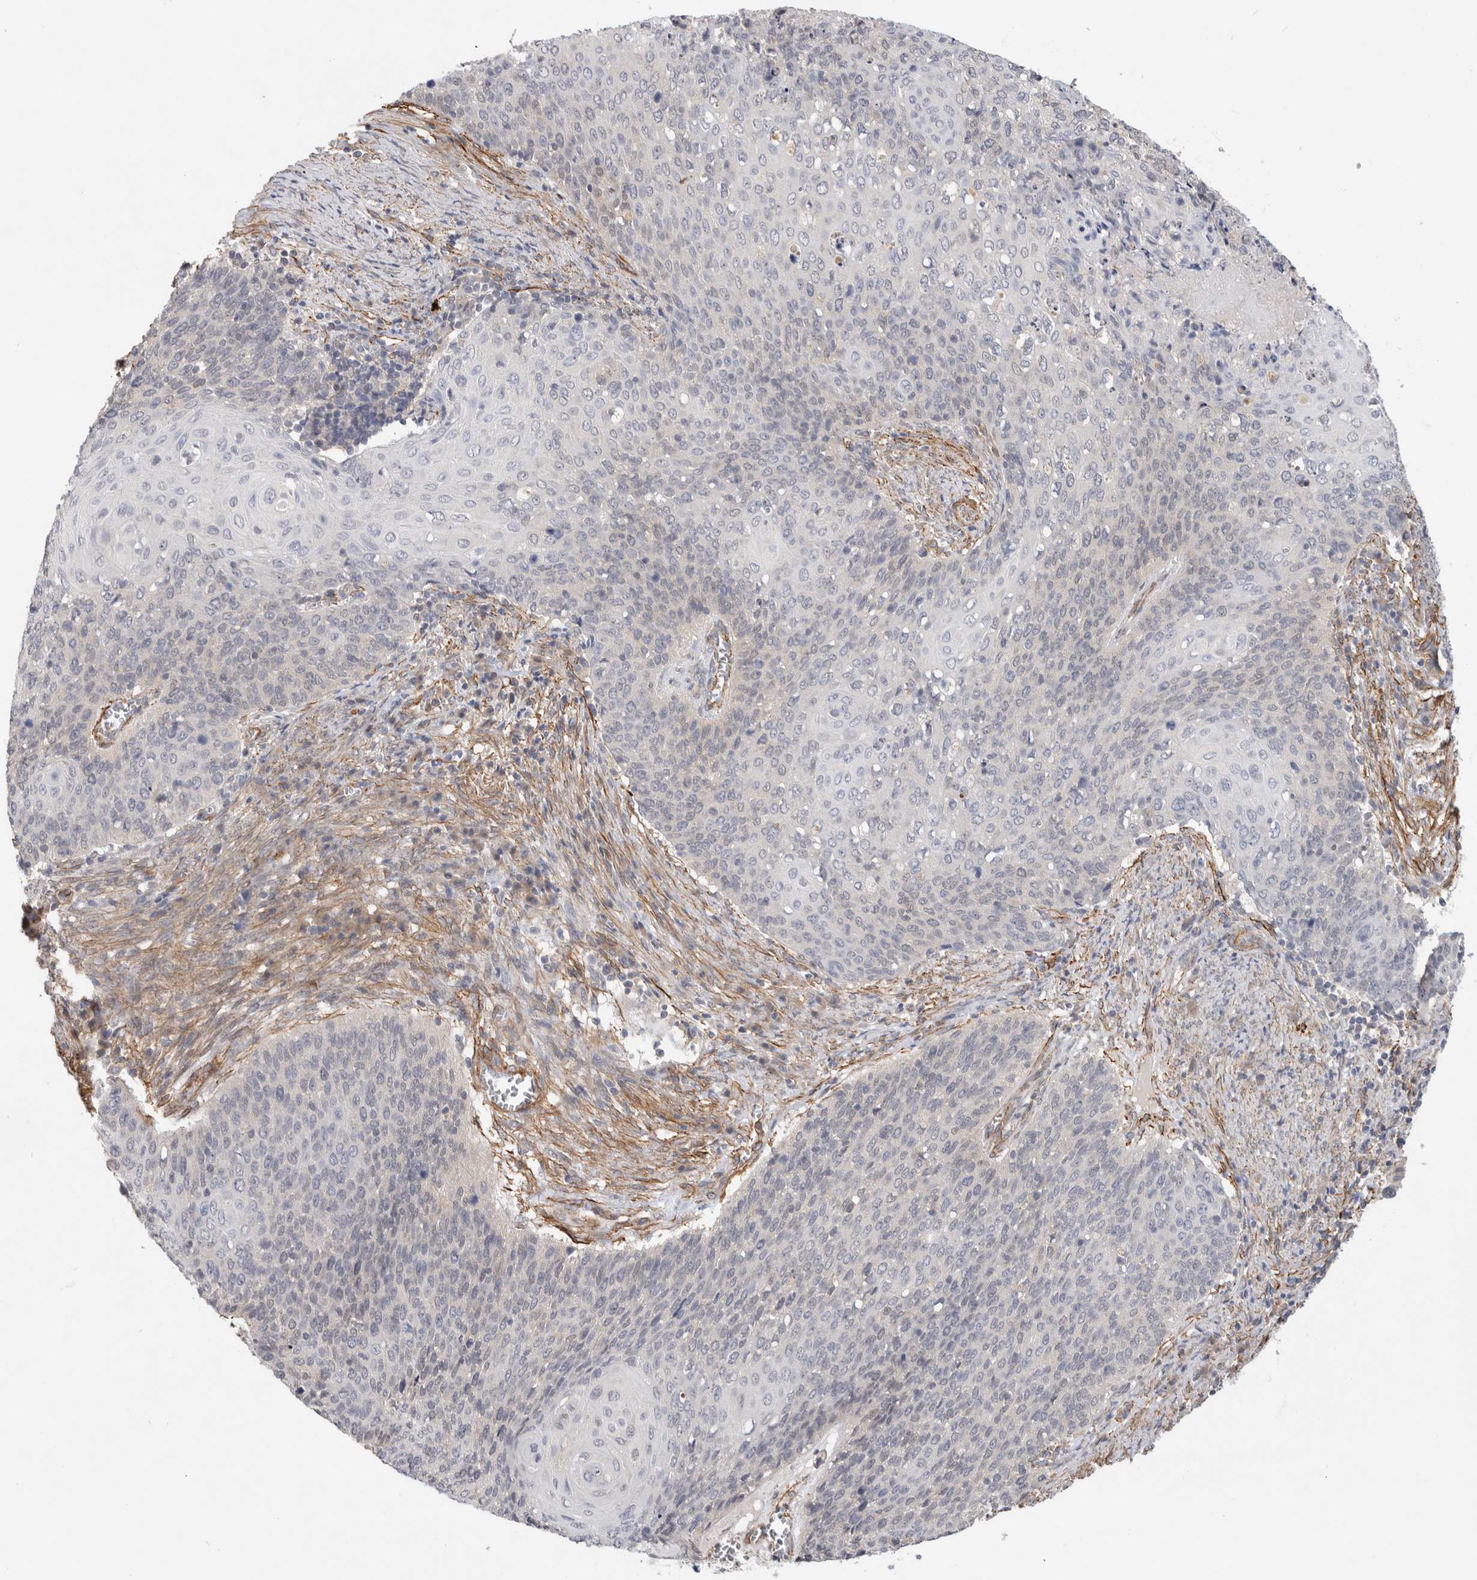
{"staining": {"intensity": "negative", "quantity": "none", "location": "none"}, "tissue": "cervical cancer", "cell_type": "Tumor cells", "image_type": "cancer", "snomed": [{"axis": "morphology", "description": "Squamous cell carcinoma, NOS"}, {"axis": "topography", "description": "Cervix"}], "caption": "The IHC micrograph has no significant expression in tumor cells of cervical squamous cell carcinoma tissue. (DAB (3,3'-diaminobenzidine) immunohistochemistry, high magnification).", "gene": "PGM1", "patient": {"sex": "female", "age": 39}}